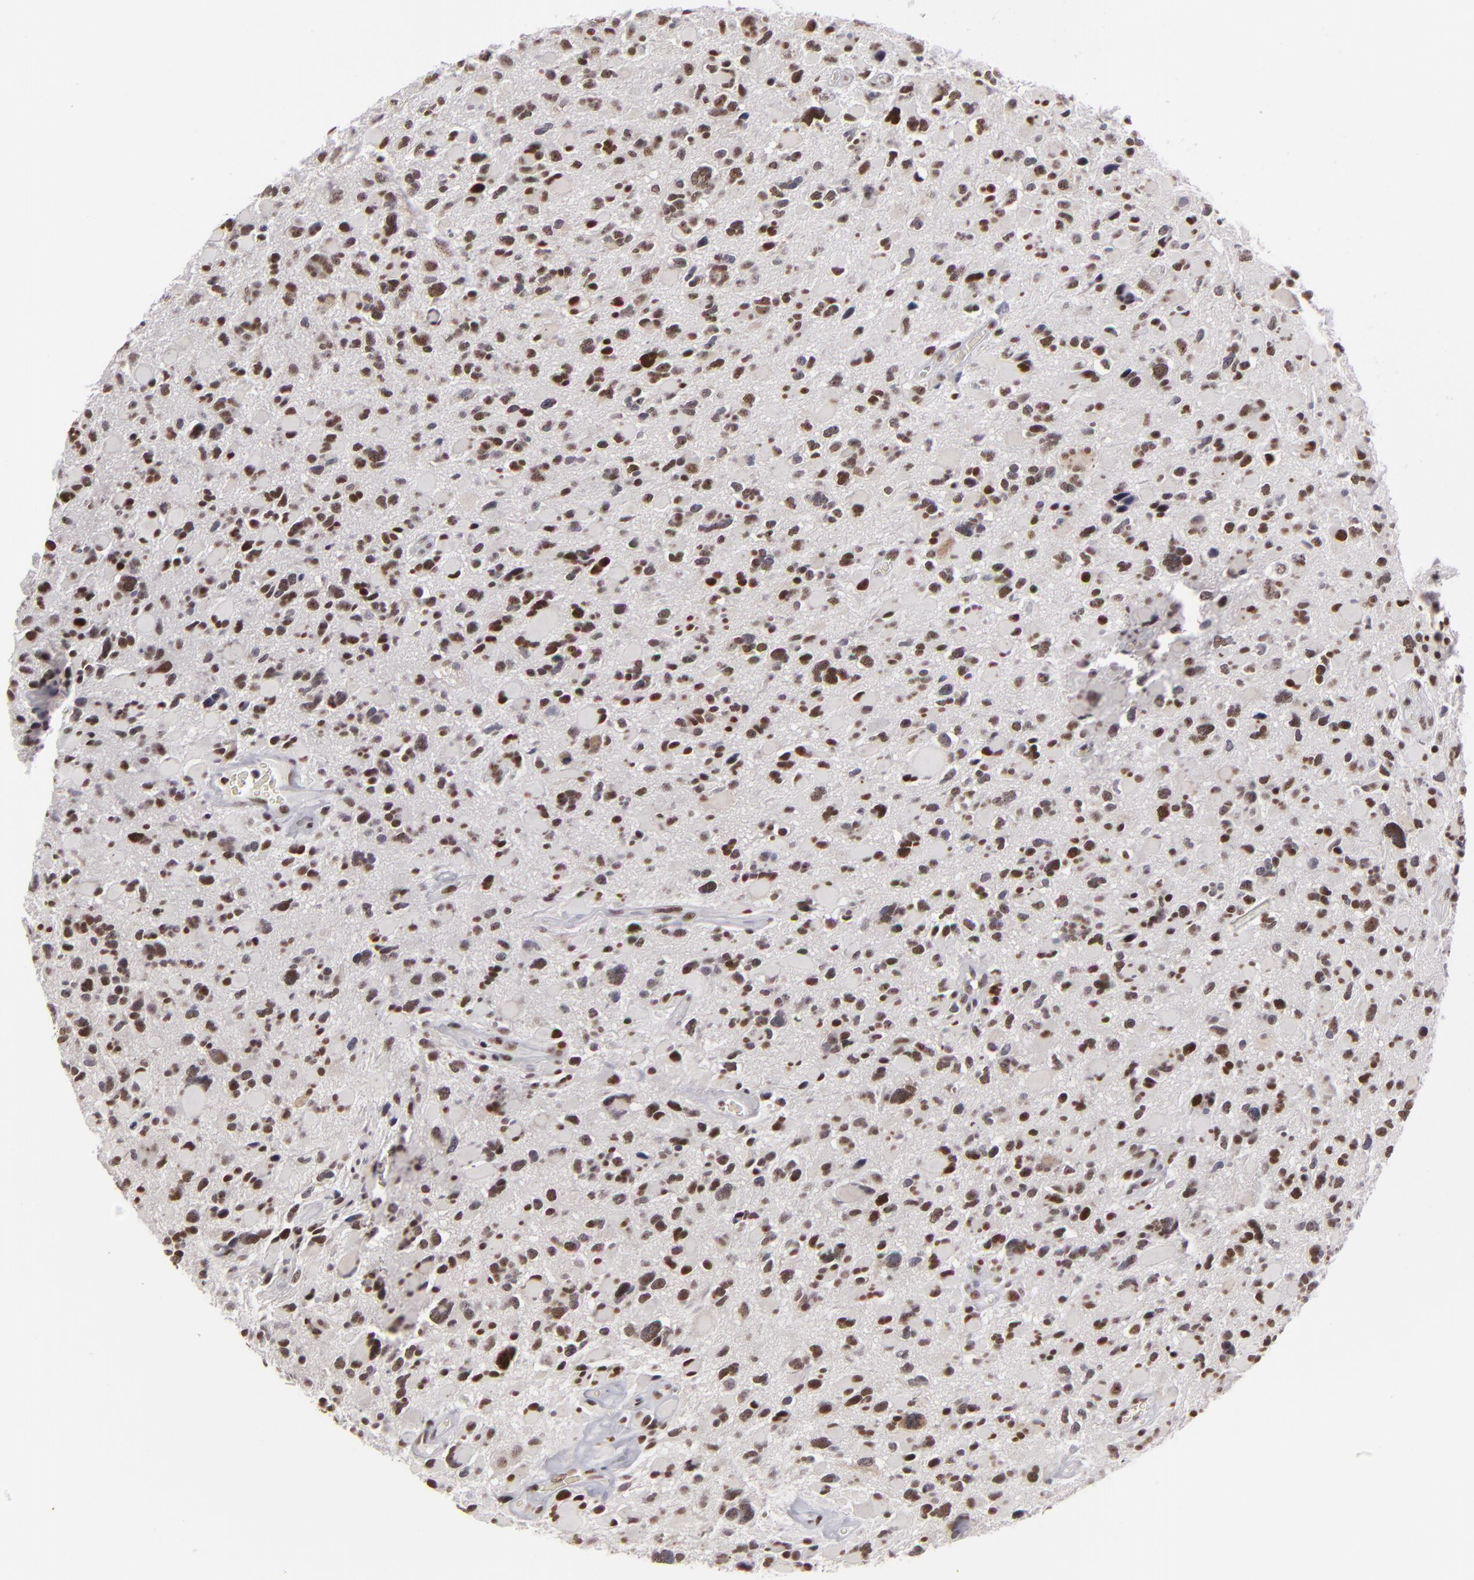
{"staining": {"intensity": "moderate", "quantity": ">75%", "location": "nuclear"}, "tissue": "glioma", "cell_type": "Tumor cells", "image_type": "cancer", "snomed": [{"axis": "morphology", "description": "Glioma, malignant, High grade"}, {"axis": "topography", "description": "Brain"}], "caption": "DAB (3,3'-diaminobenzidine) immunohistochemical staining of human glioma shows moderate nuclear protein positivity in approximately >75% of tumor cells.", "gene": "DAXX", "patient": {"sex": "female", "age": 37}}